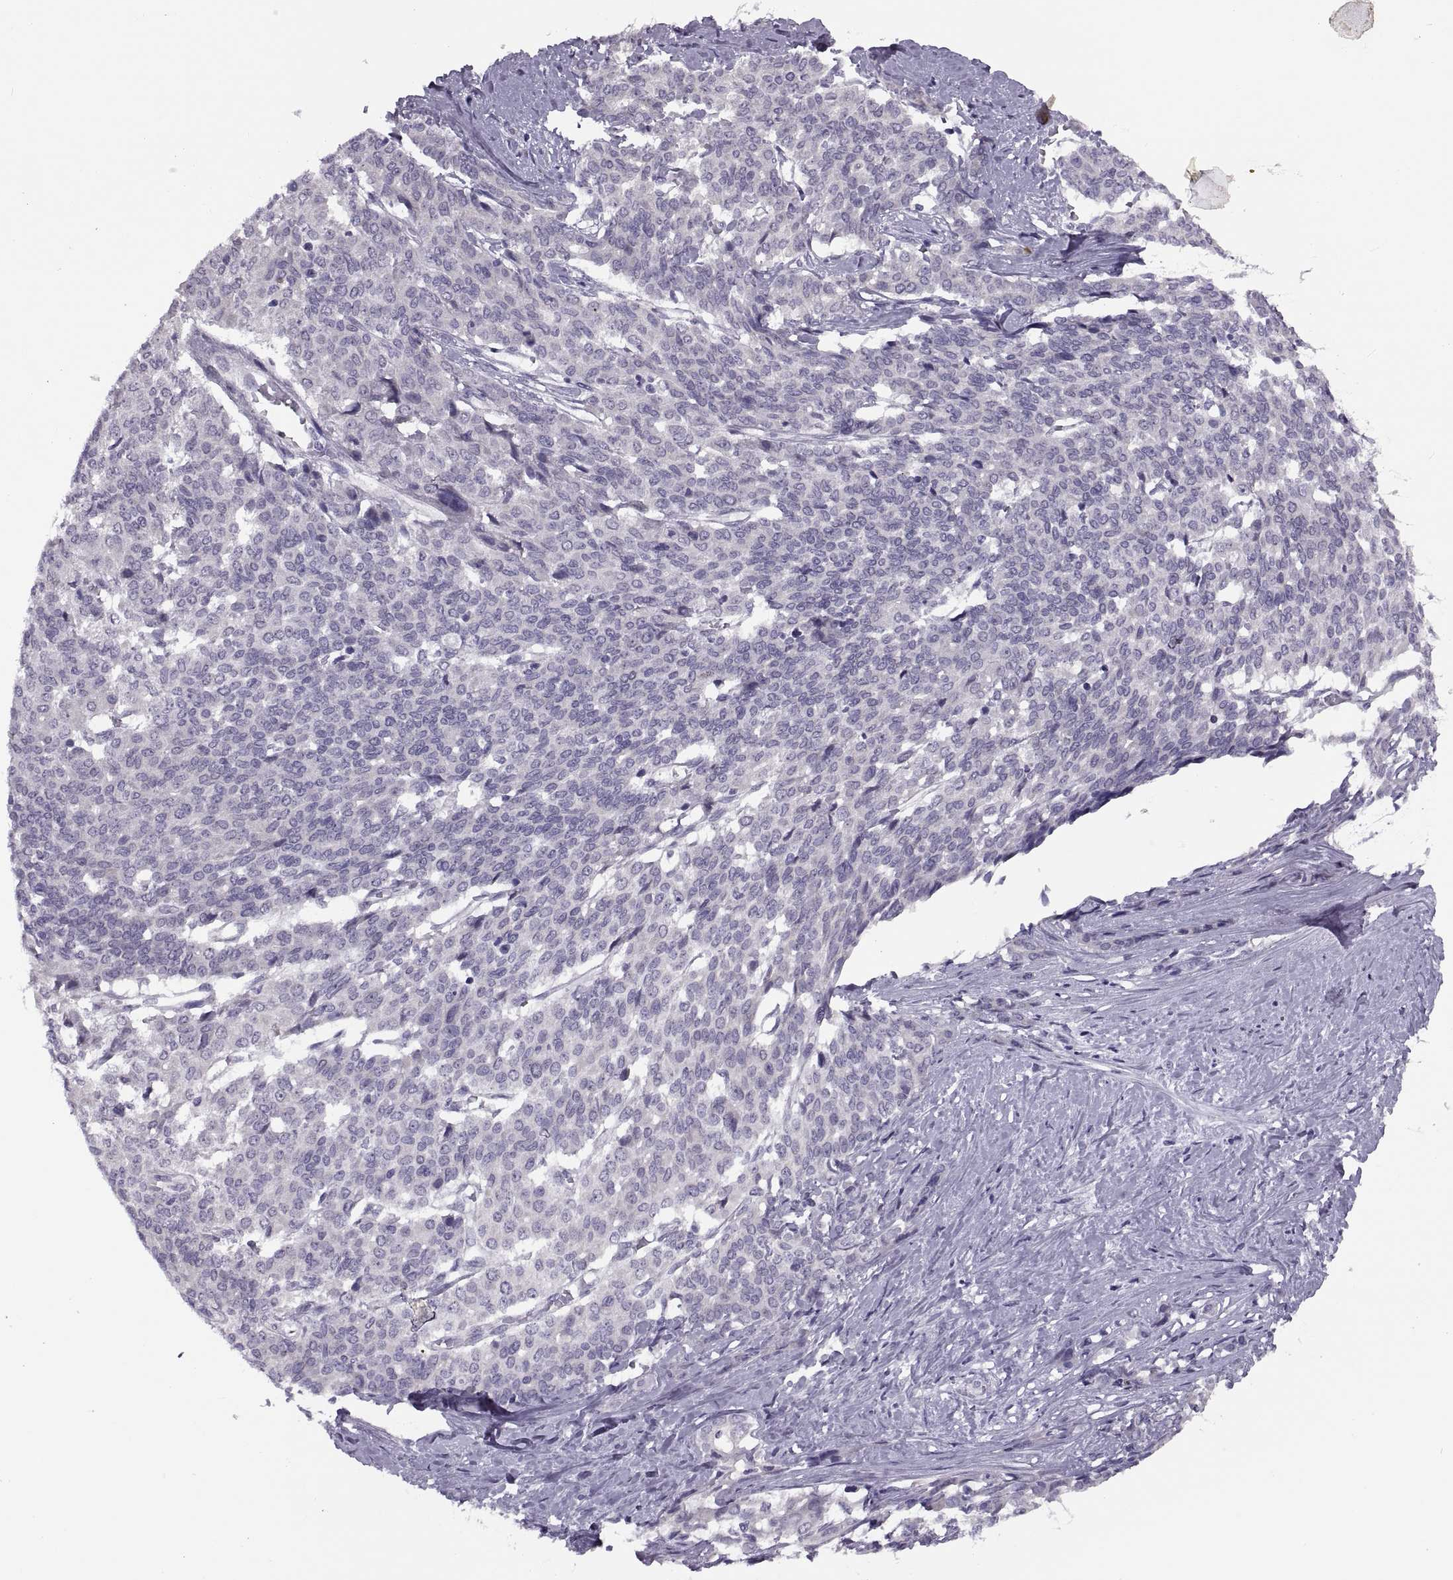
{"staining": {"intensity": "negative", "quantity": "none", "location": "none"}, "tissue": "liver cancer", "cell_type": "Tumor cells", "image_type": "cancer", "snomed": [{"axis": "morphology", "description": "Cholangiocarcinoma"}, {"axis": "topography", "description": "Liver"}], "caption": "DAB immunohistochemical staining of human liver cancer (cholangiocarcinoma) shows no significant staining in tumor cells. Brightfield microscopy of immunohistochemistry stained with DAB (brown) and hematoxylin (blue), captured at high magnification.", "gene": "MAGEB1", "patient": {"sex": "female", "age": 47}}